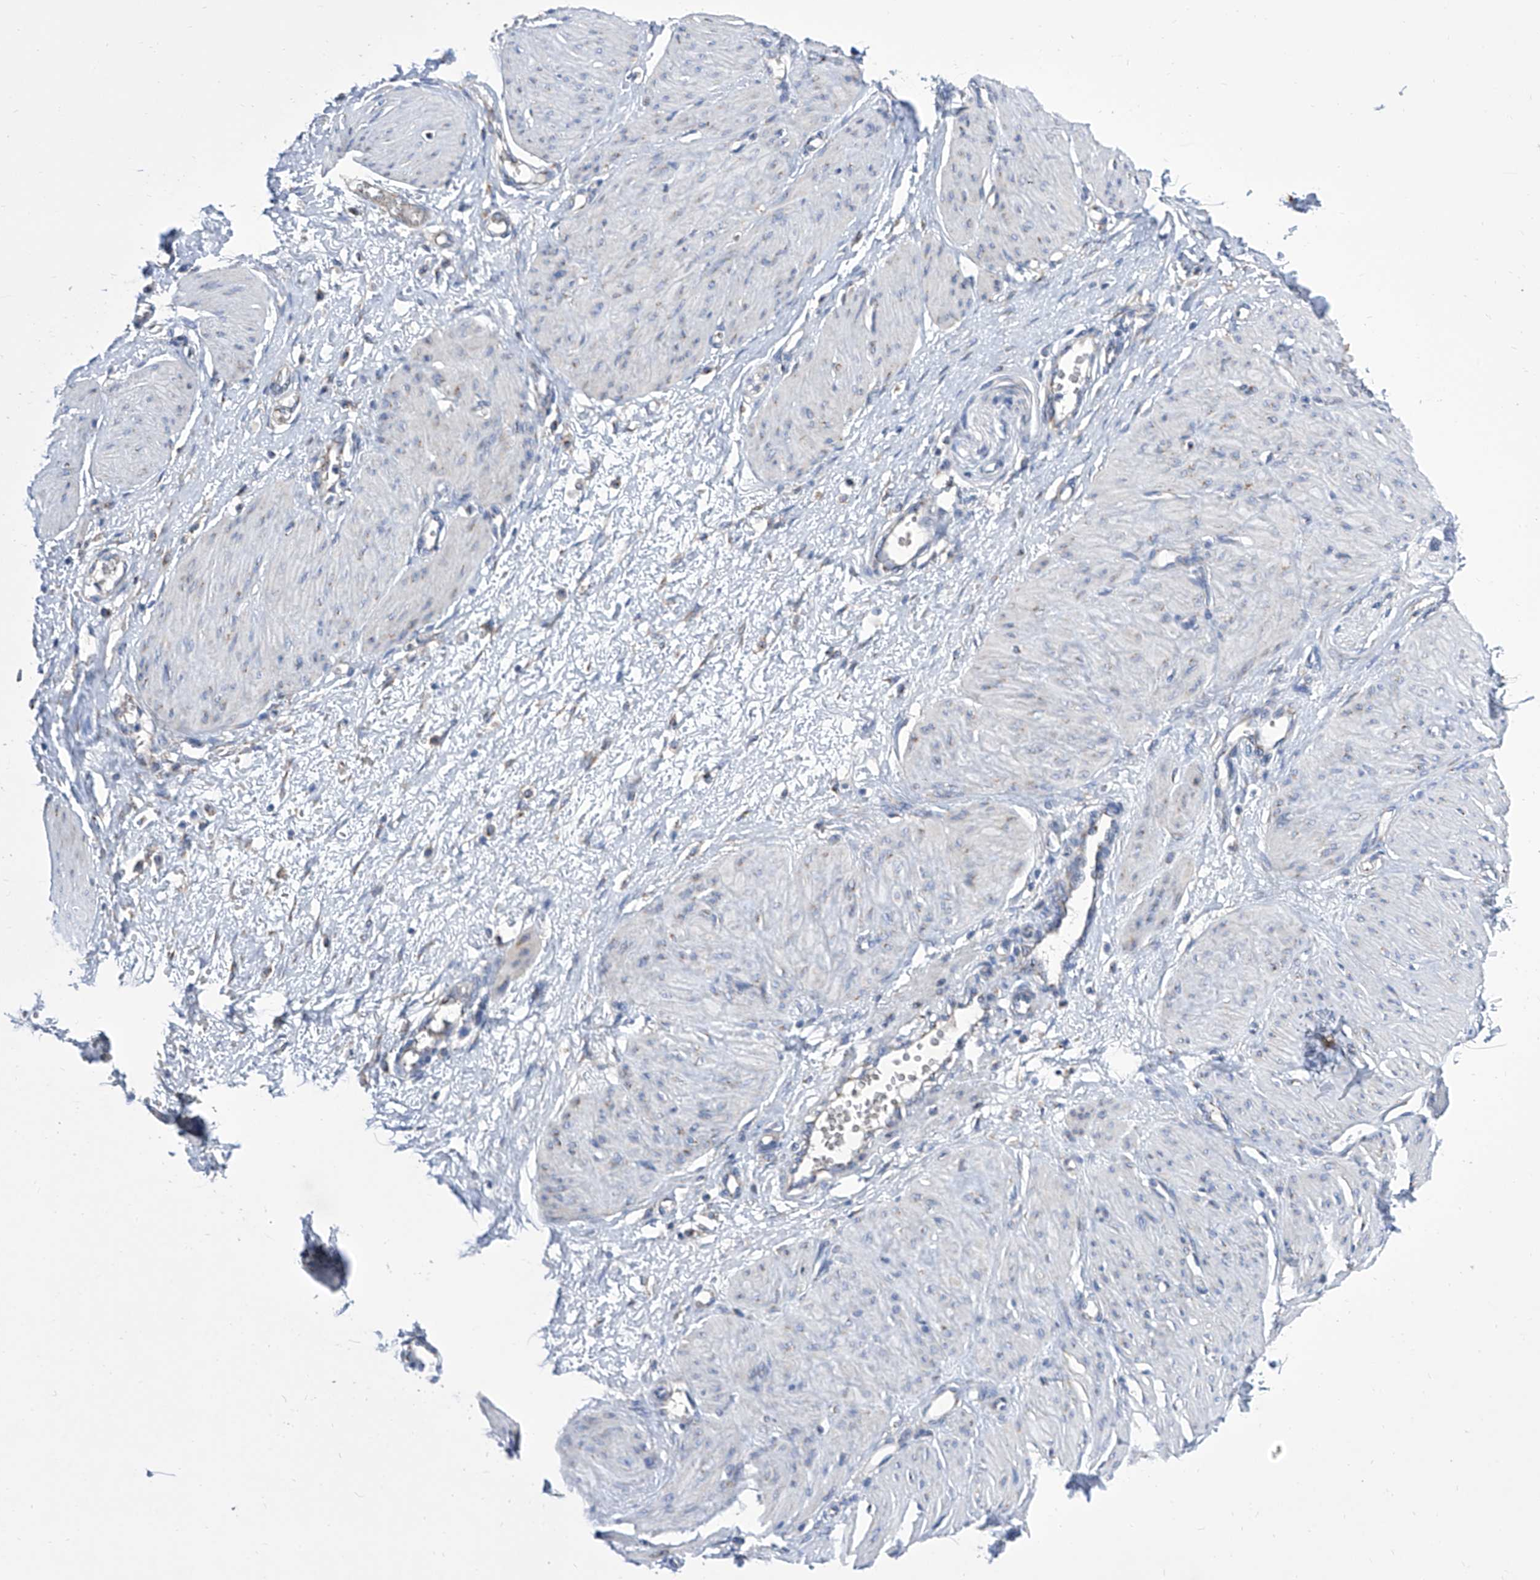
{"staining": {"intensity": "negative", "quantity": "none", "location": "none"}, "tissue": "smooth muscle", "cell_type": "Smooth muscle cells", "image_type": "normal", "snomed": [{"axis": "morphology", "description": "Normal tissue, NOS"}, {"axis": "topography", "description": "Endometrium"}], "caption": "Immunohistochemical staining of normal human smooth muscle demonstrates no significant staining in smooth muscle cells. (Immunohistochemistry, brightfield microscopy, high magnification).", "gene": "TJAP1", "patient": {"sex": "female", "age": 33}}